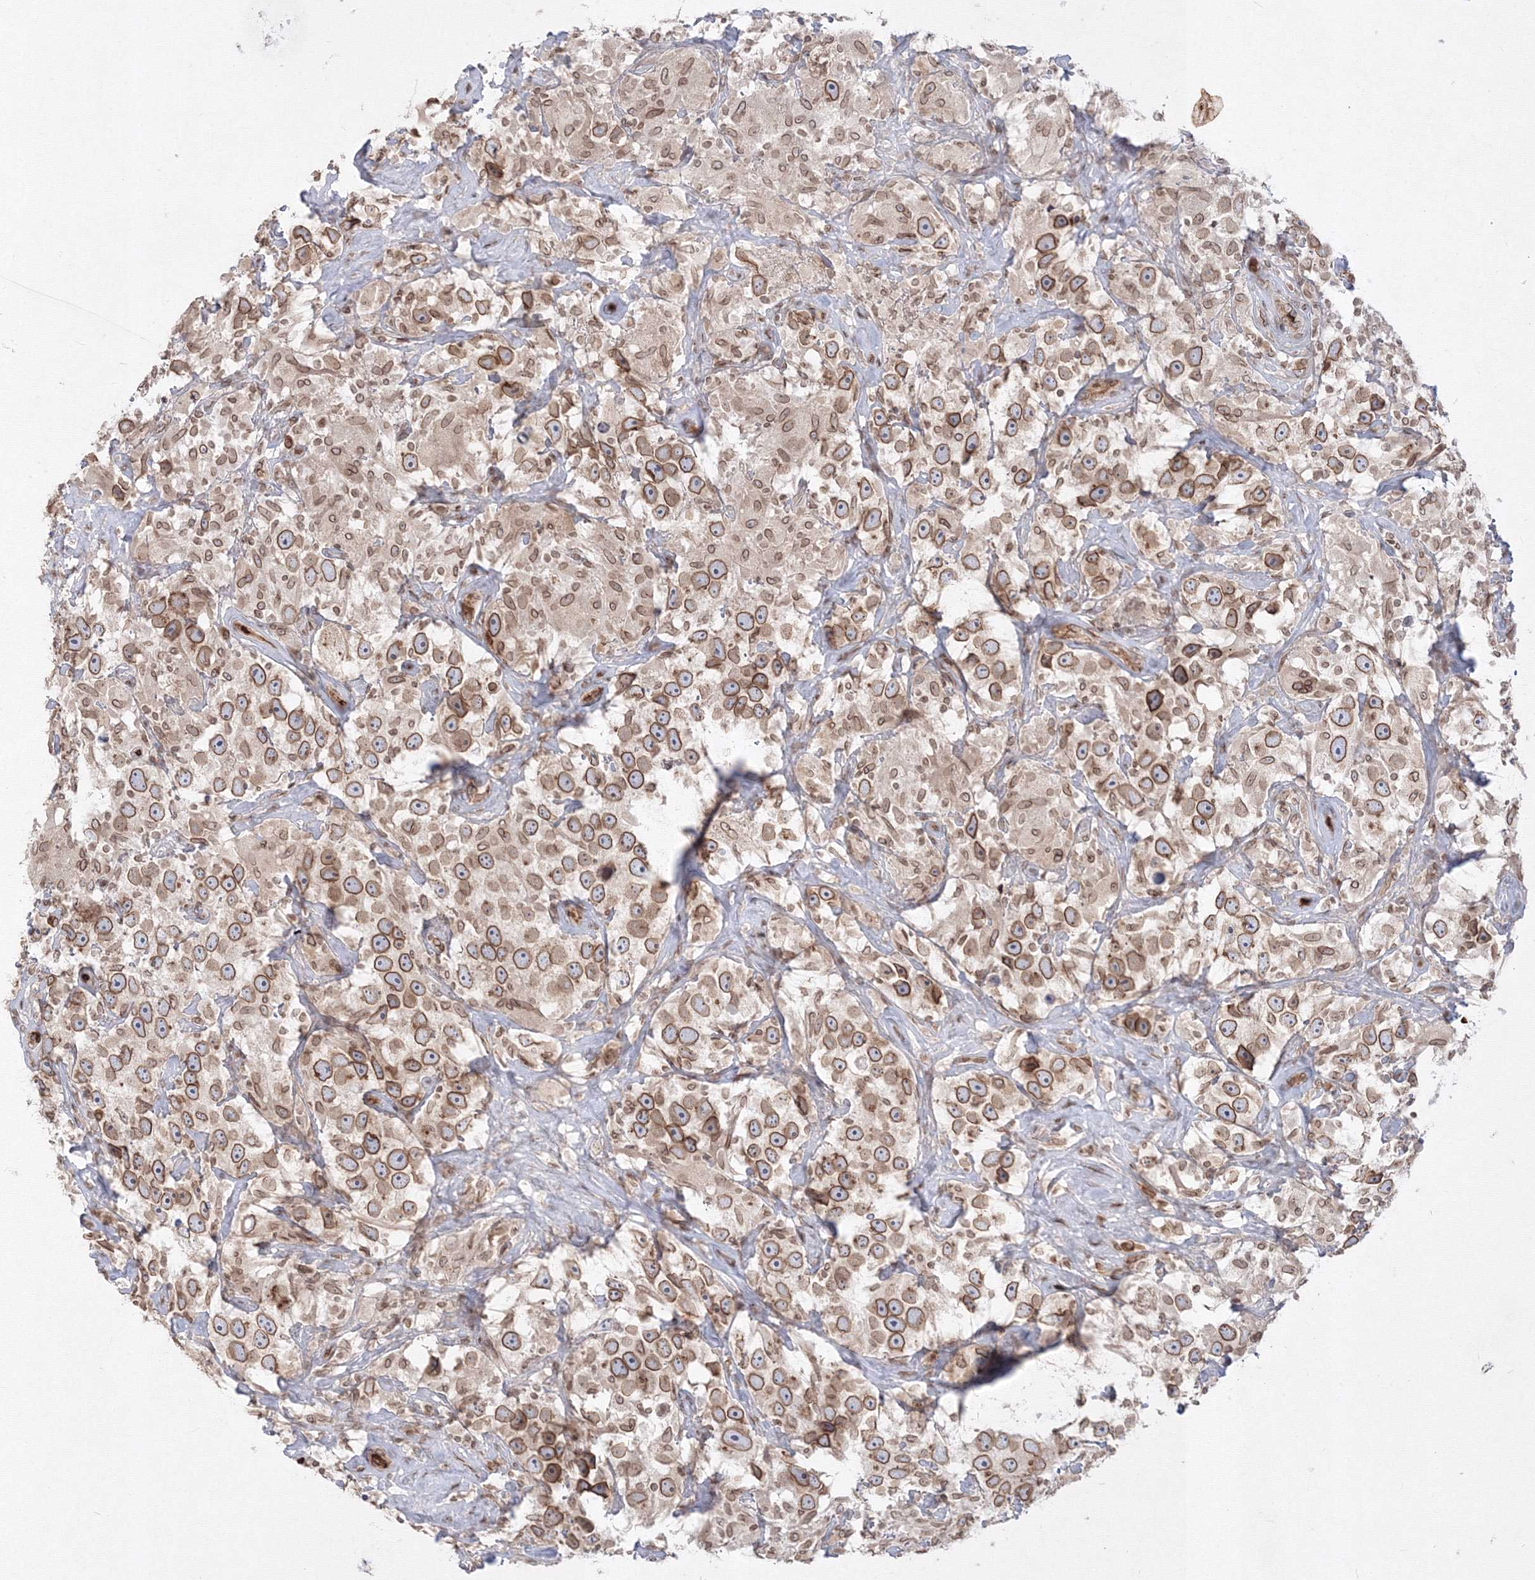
{"staining": {"intensity": "moderate", "quantity": ">75%", "location": "cytoplasmic/membranous,nuclear"}, "tissue": "testis cancer", "cell_type": "Tumor cells", "image_type": "cancer", "snomed": [{"axis": "morphology", "description": "Seminoma, NOS"}, {"axis": "topography", "description": "Testis"}], "caption": "The image displays immunohistochemical staining of seminoma (testis). There is moderate cytoplasmic/membranous and nuclear positivity is present in about >75% of tumor cells.", "gene": "DNAJB2", "patient": {"sex": "male", "age": 49}}